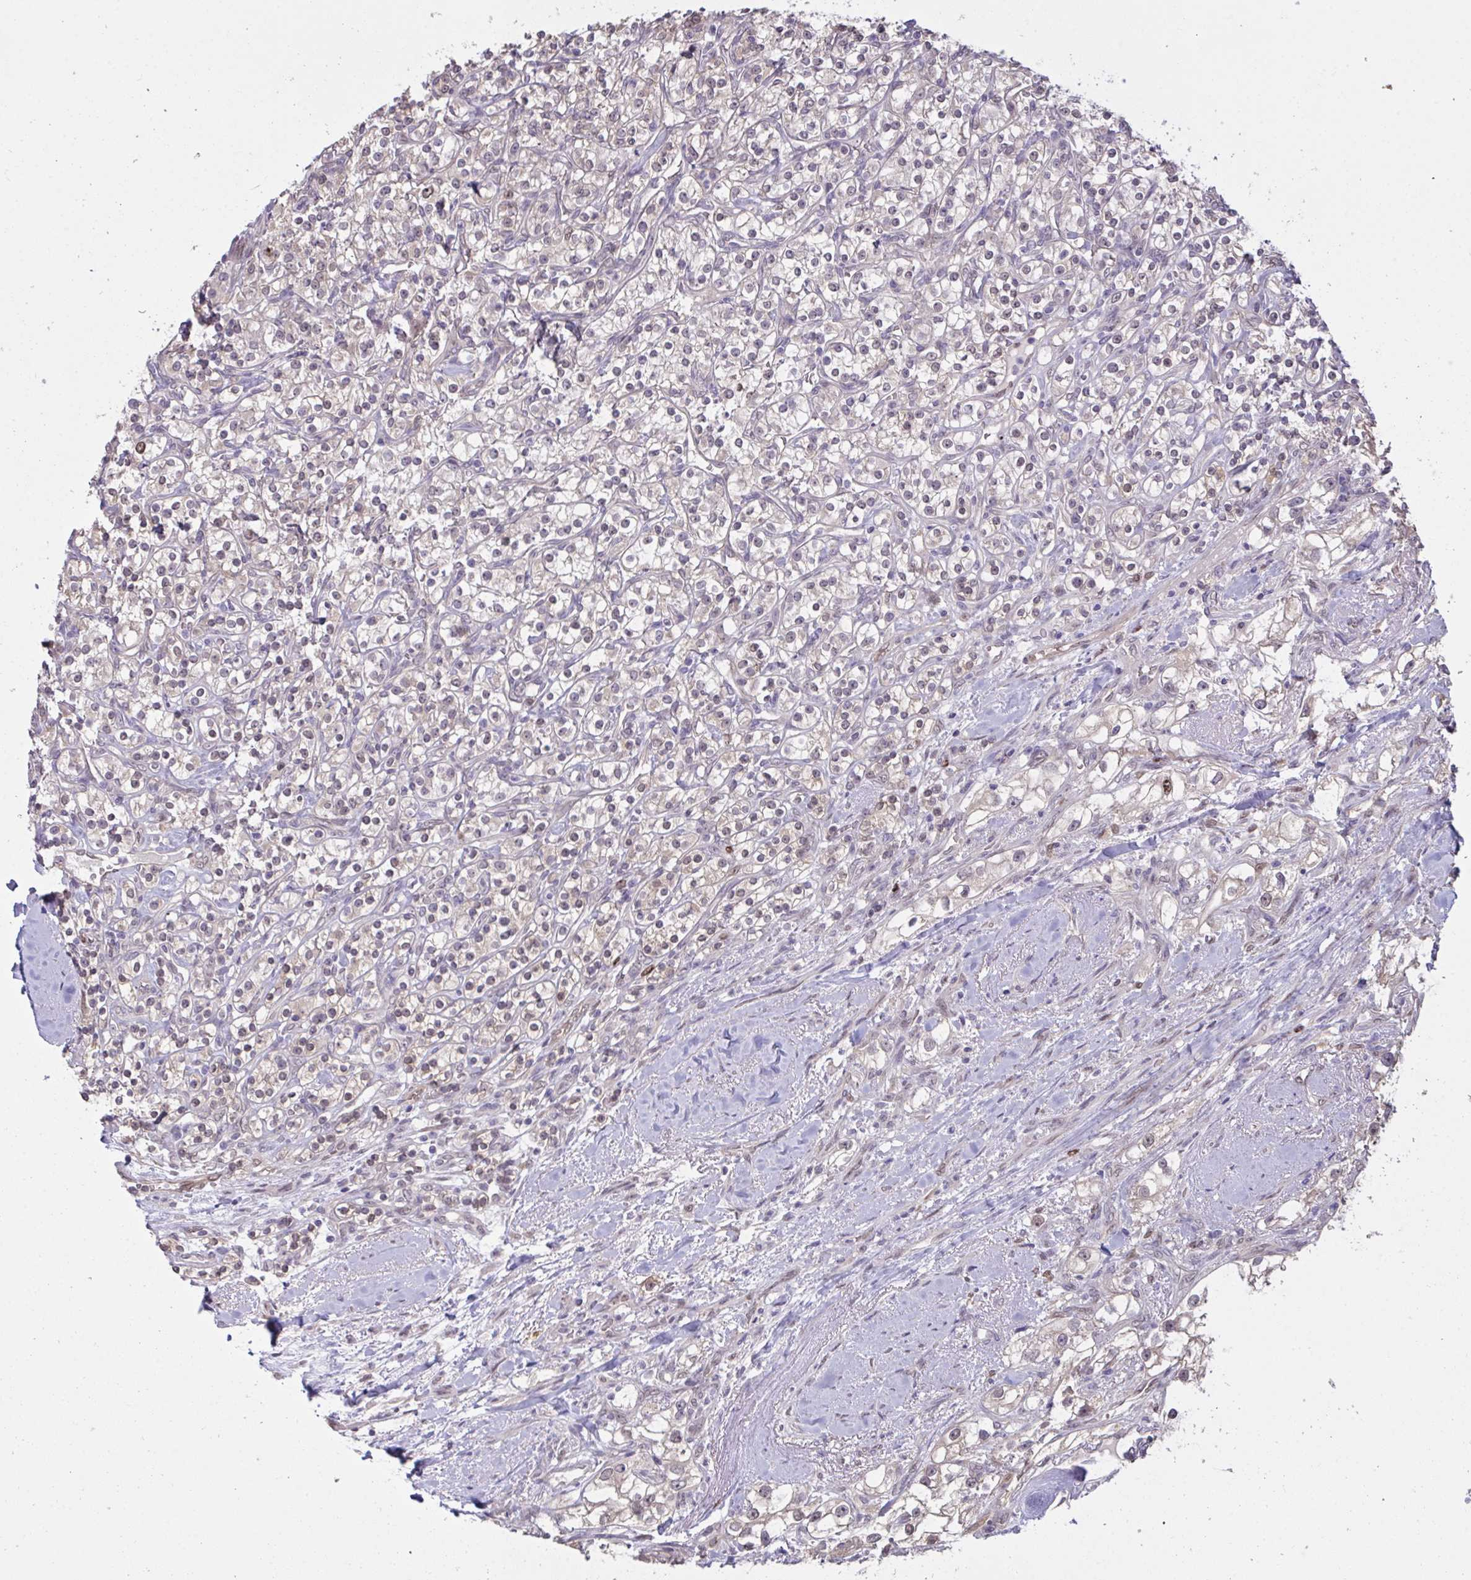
{"staining": {"intensity": "weak", "quantity": "<25%", "location": "nuclear"}, "tissue": "renal cancer", "cell_type": "Tumor cells", "image_type": "cancer", "snomed": [{"axis": "morphology", "description": "Adenocarcinoma, NOS"}, {"axis": "topography", "description": "Kidney"}], "caption": "Immunohistochemistry micrograph of adenocarcinoma (renal) stained for a protein (brown), which displays no positivity in tumor cells.", "gene": "SETD7", "patient": {"sex": "male", "age": 77}}